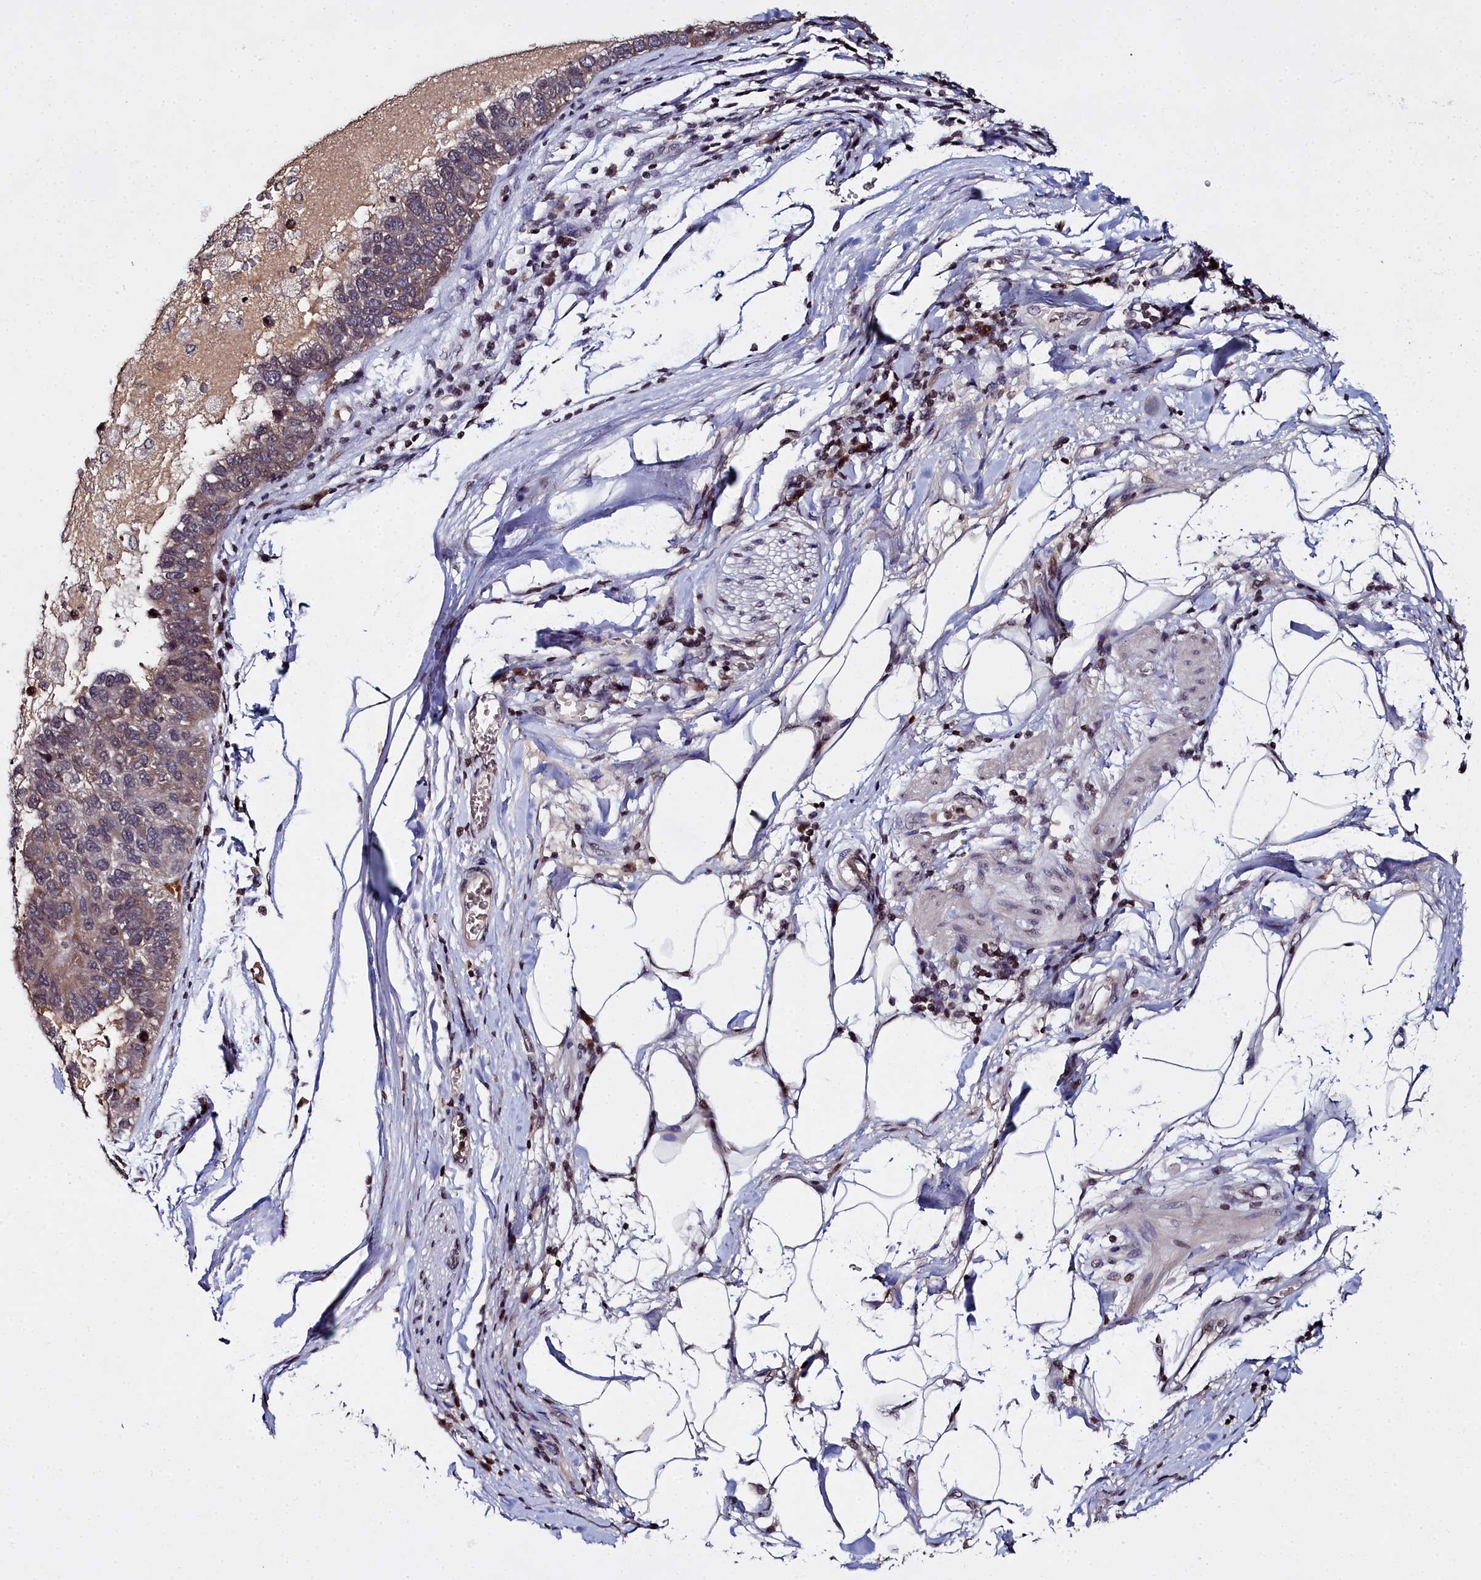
{"staining": {"intensity": "weak", "quantity": ">75%", "location": "cytoplasmic/membranous"}, "tissue": "pancreatic cancer", "cell_type": "Tumor cells", "image_type": "cancer", "snomed": [{"axis": "morphology", "description": "Adenocarcinoma, NOS"}, {"axis": "topography", "description": "Pancreas"}], "caption": "An immunohistochemistry (IHC) image of tumor tissue is shown. Protein staining in brown highlights weak cytoplasmic/membranous positivity in adenocarcinoma (pancreatic) within tumor cells. (DAB (3,3'-diaminobenzidine) IHC, brown staining for protein, blue staining for nuclei).", "gene": "FZD4", "patient": {"sex": "female", "age": 61}}